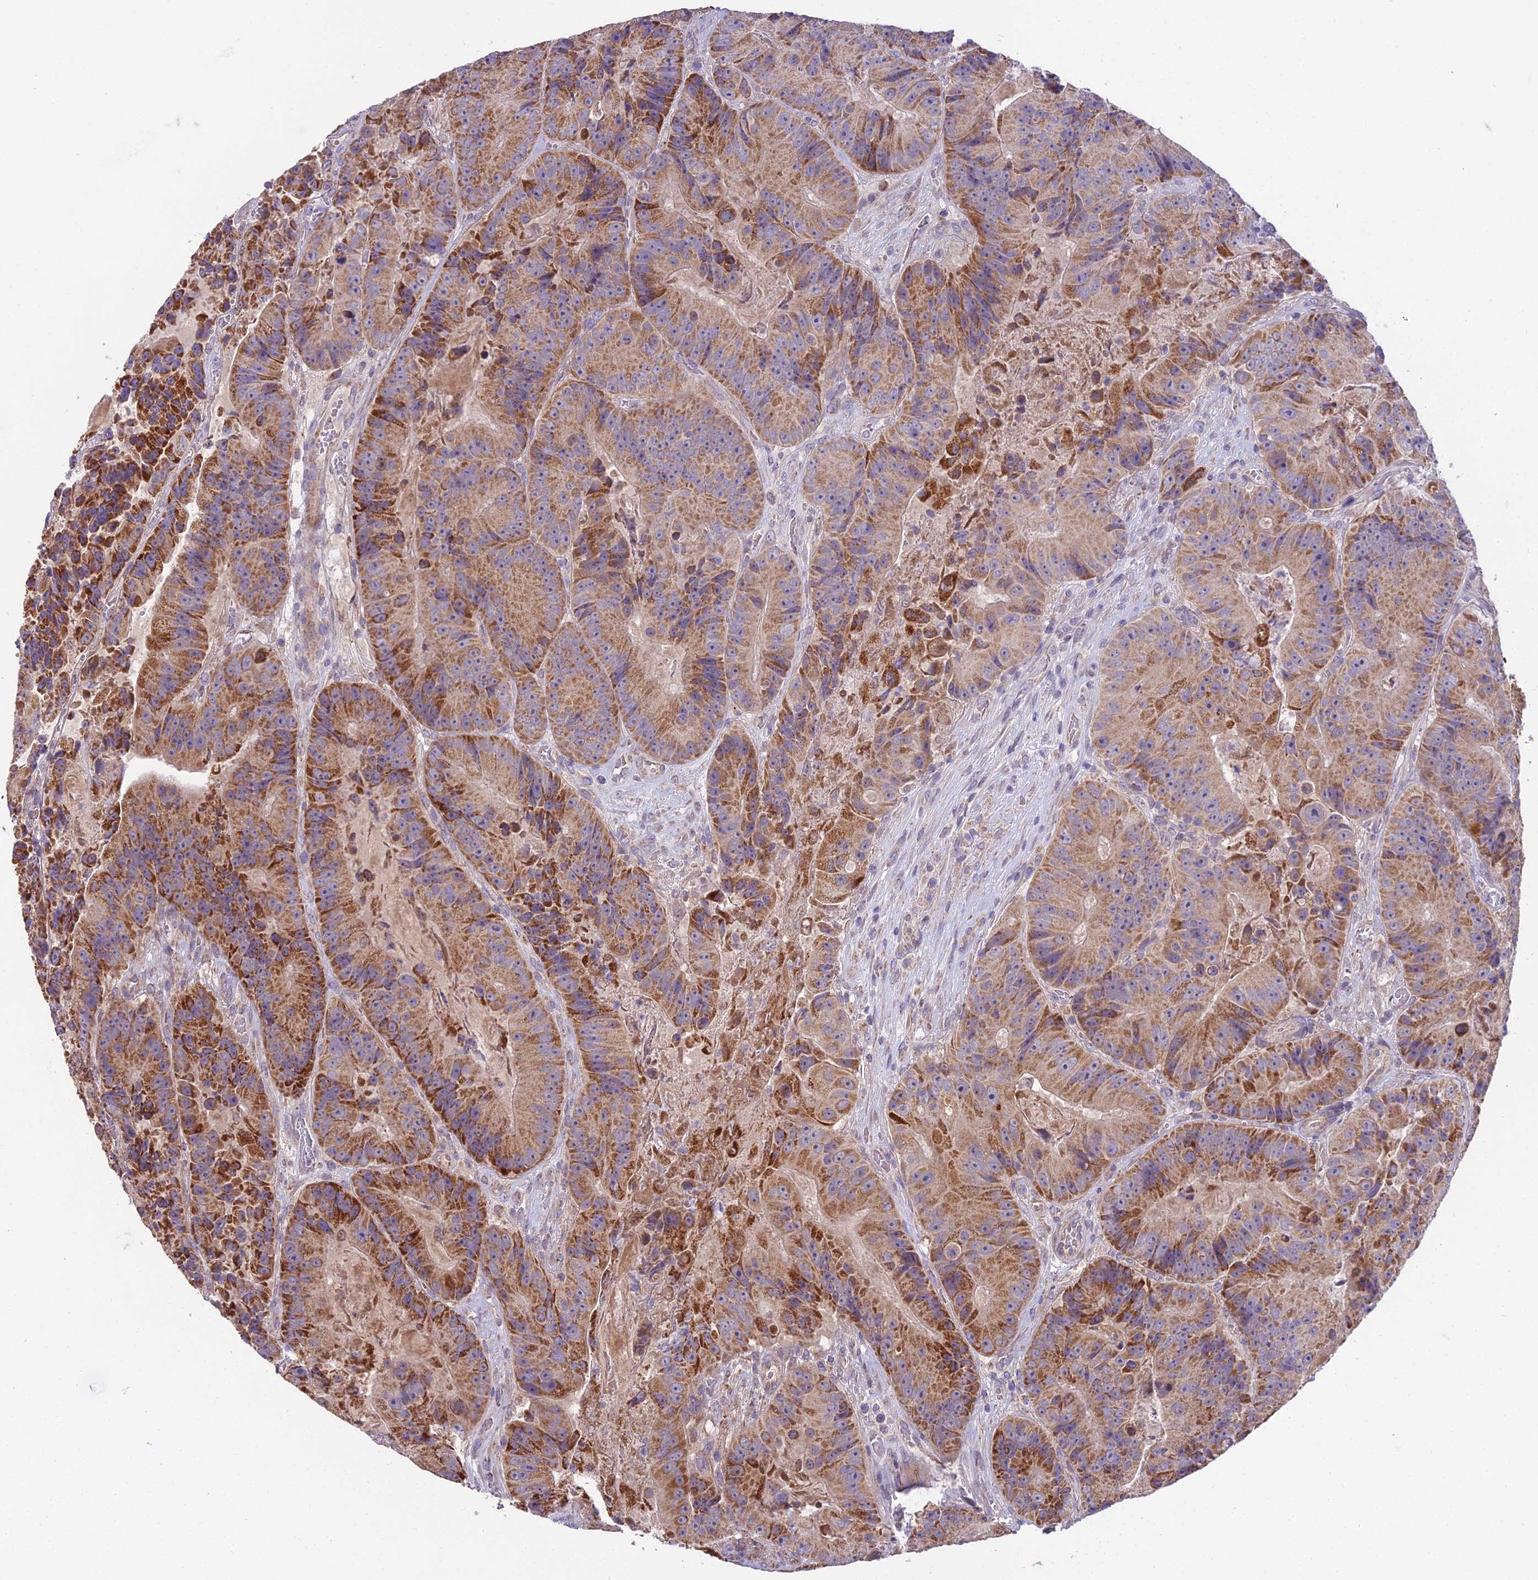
{"staining": {"intensity": "moderate", "quantity": ">75%", "location": "cytoplasmic/membranous"}, "tissue": "colorectal cancer", "cell_type": "Tumor cells", "image_type": "cancer", "snomed": [{"axis": "morphology", "description": "Adenocarcinoma, NOS"}, {"axis": "topography", "description": "Colon"}], "caption": "Moderate cytoplasmic/membranous protein staining is seen in approximately >75% of tumor cells in colorectal cancer. The protein is shown in brown color, while the nuclei are stained blue.", "gene": "DUS2", "patient": {"sex": "female", "age": 86}}